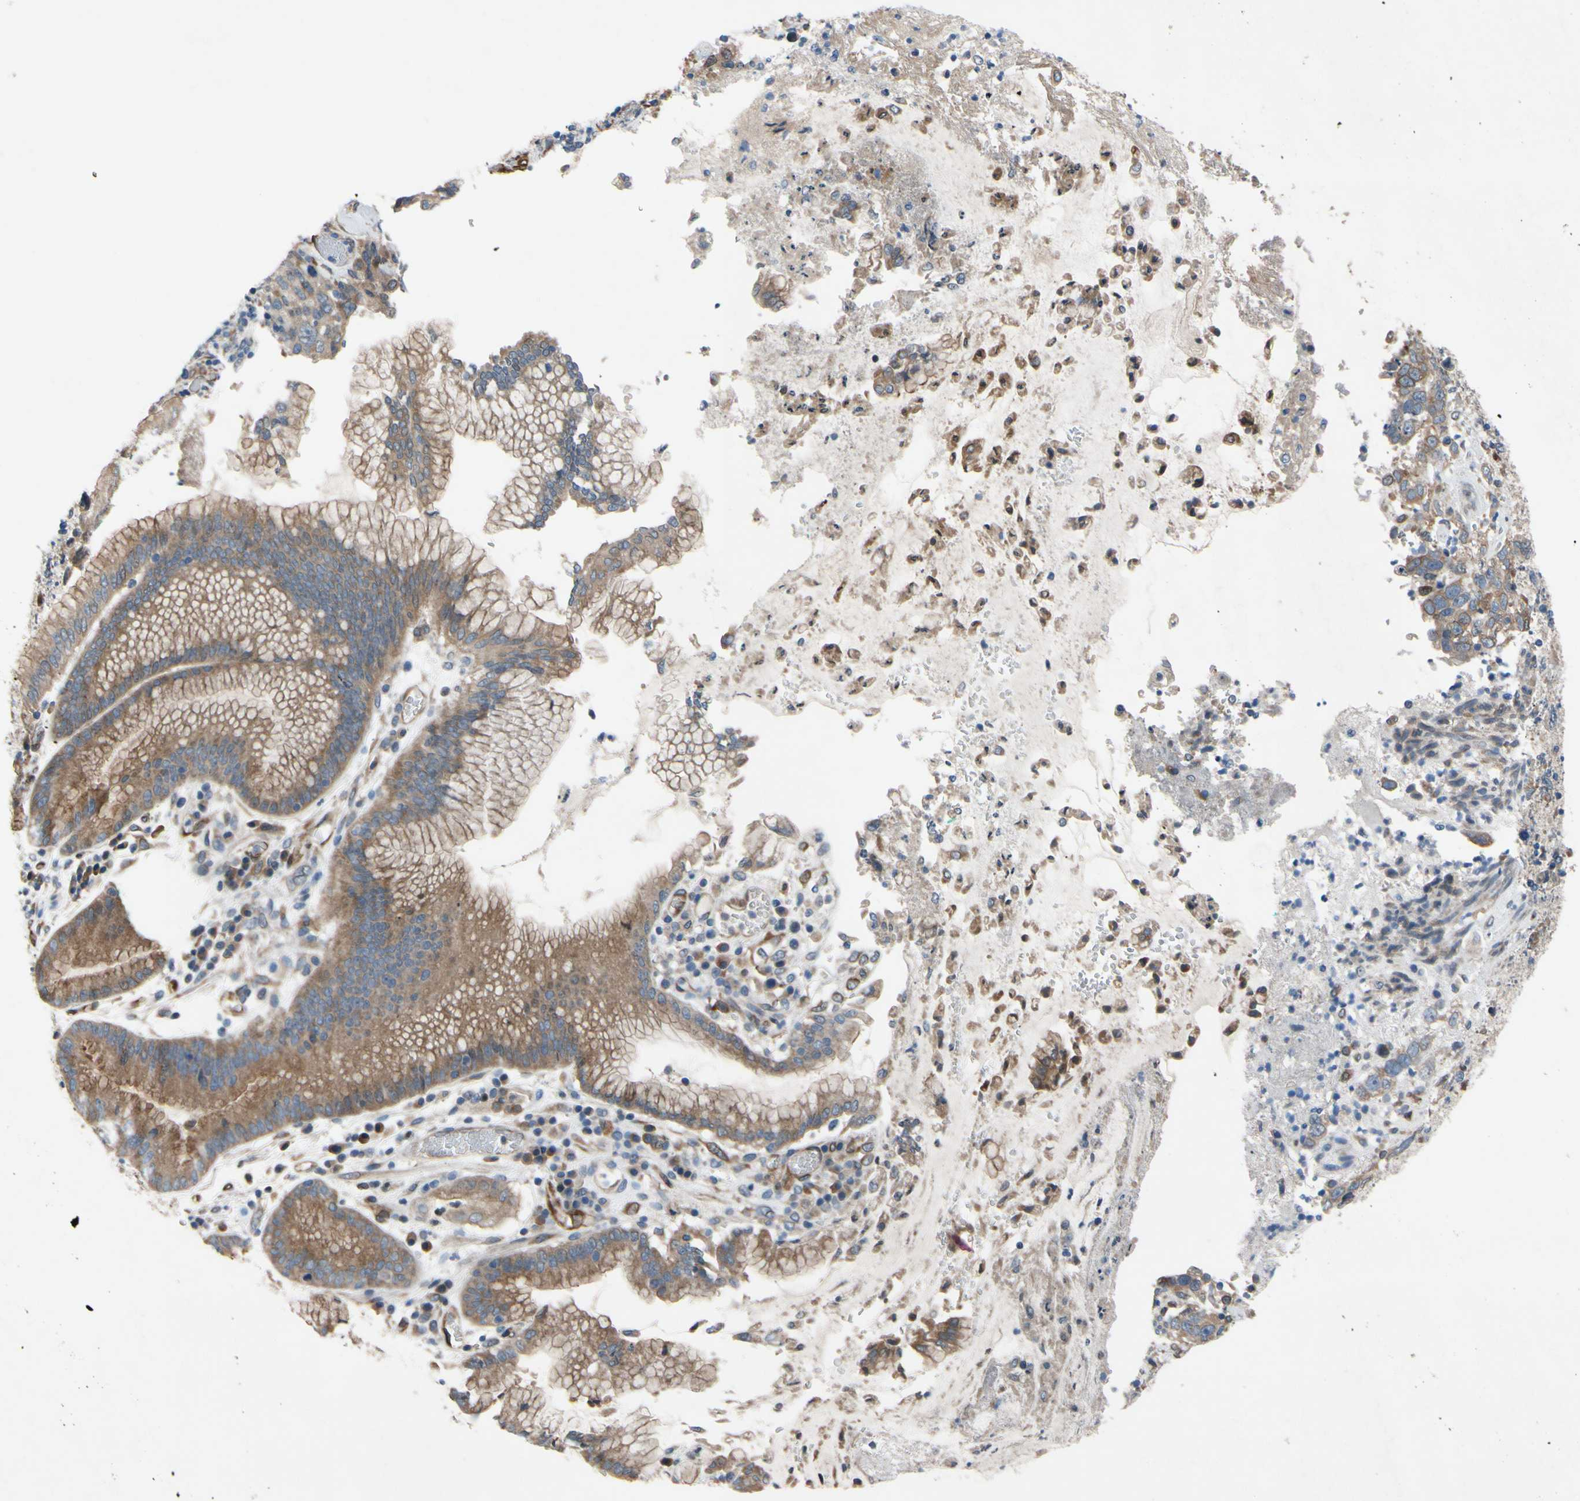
{"staining": {"intensity": "moderate", "quantity": ">75%", "location": "cytoplasmic/membranous"}, "tissue": "stomach cancer", "cell_type": "Tumor cells", "image_type": "cancer", "snomed": [{"axis": "morphology", "description": "Normal tissue, NOS"}, {"axis": "morphology", "description": "Adenocarcinoma, NOS"}, {"axis": "topography", "description": "Stomach"}], "caption": "Immunohistochemistry (DAB (3,3'-diaminobenzidine)) staining of stomach cancer (adenocarcinoma) demonstrates moderate cytoplasmic/membranous protein staining in about >75% of tumor cells.", "gene": "PRXL2A", "patient": {"sex": "male", "age": 48}}